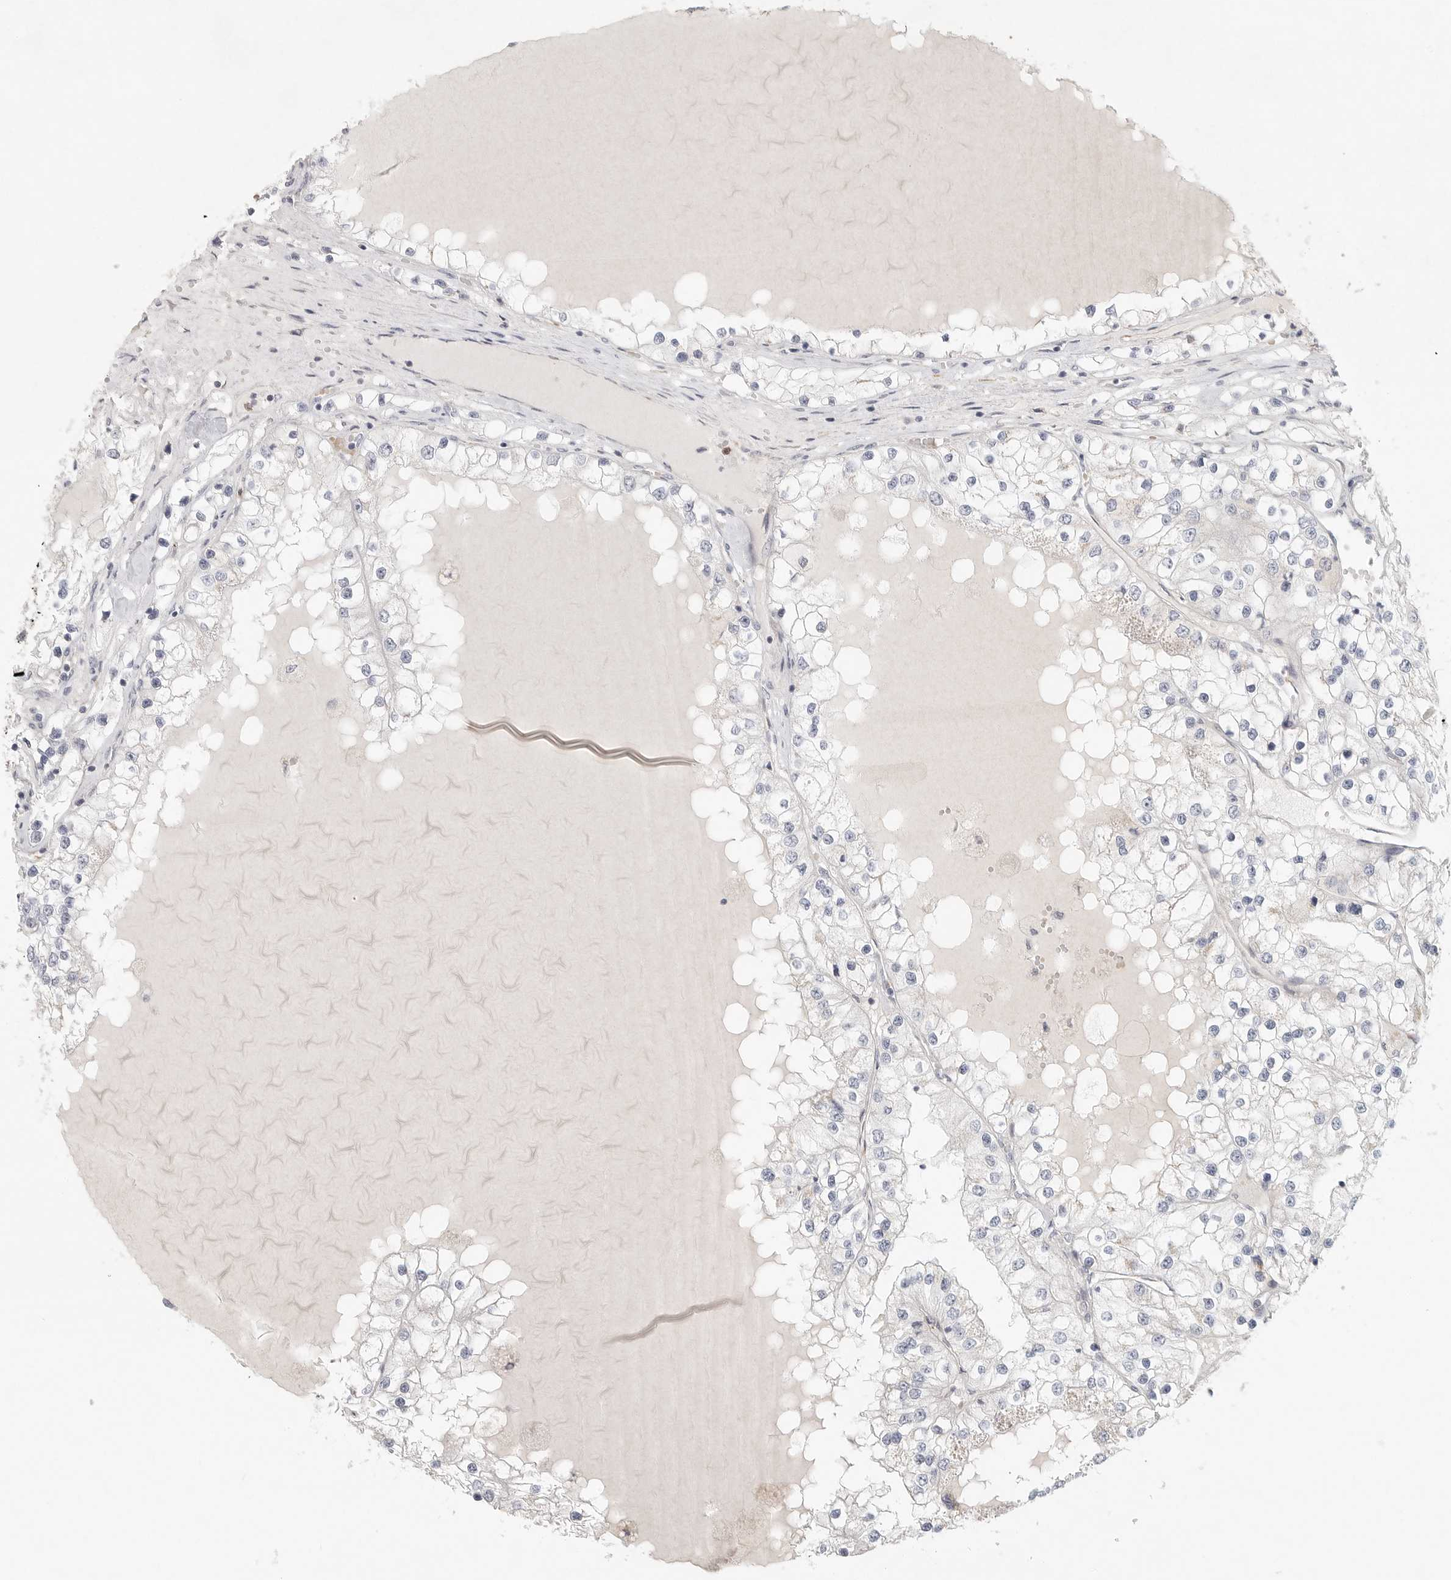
{"staining": {"intensity": "negative", "quantity": "none", "location": "none"}, "tissue": "renal cancer", "cell_type": "Tumor cells", "image_type": "cancer", "snomed": [{"axis": "morphology", "description": "Adenocarcinoma, NOS"}, {"axis": "topography", "description": "Kidney"}], "caption": "The photomicrograph demonstrates no staining of tumor cells in renal cancer (adenocarcinoma).", "gene": "SLC25A26", "patient": {"sex": "male", "age": 68}}